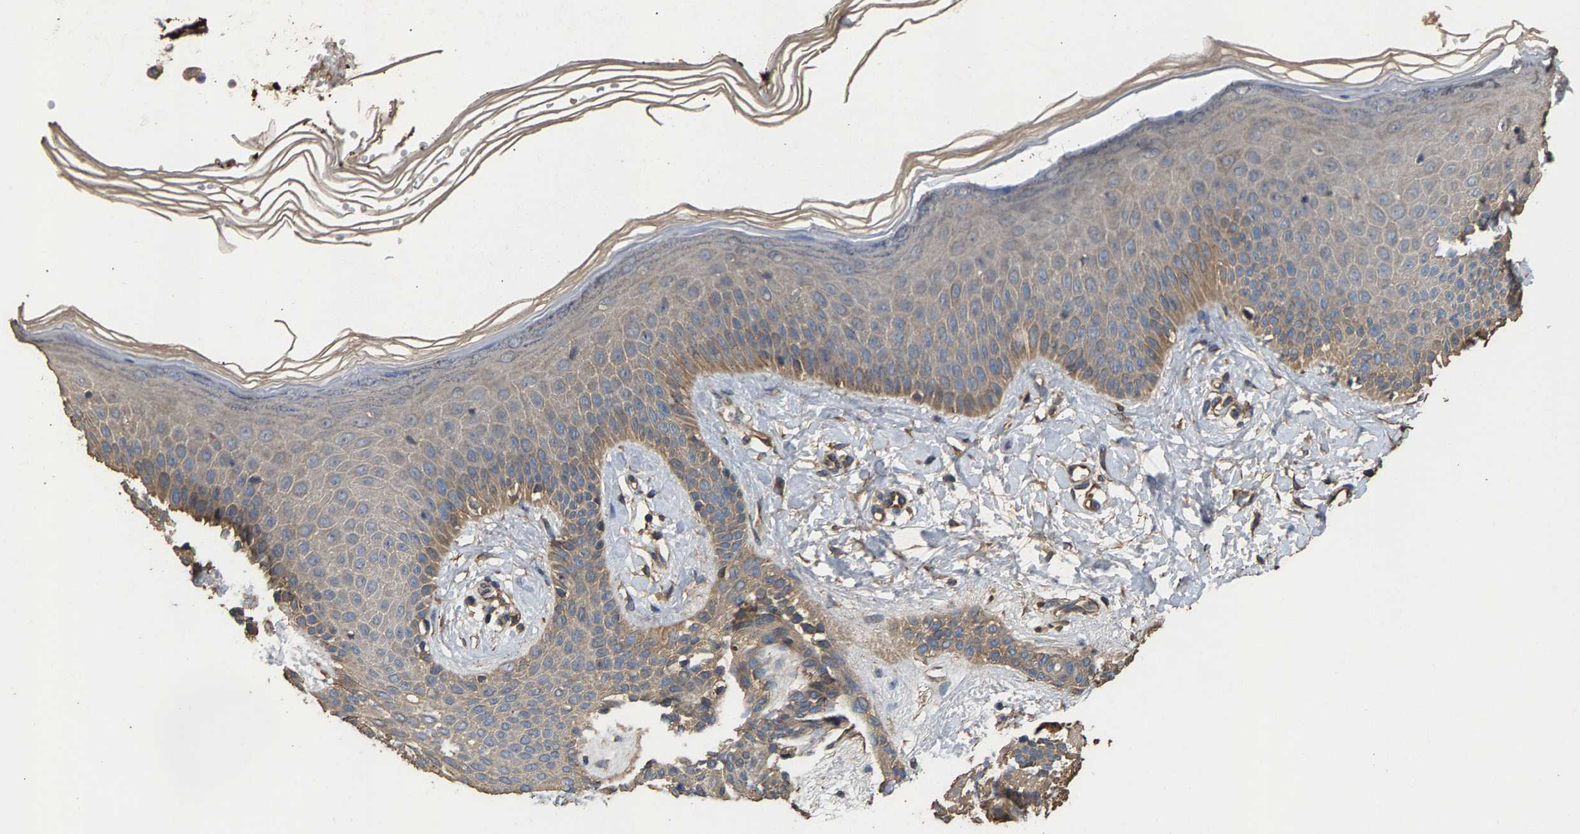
{"staining": {"intensity": "moderate", "quantity": ">75%", "location": "cytoplasmic/membranous"}, "tissue": "skin", "cell_type": "Fibroblasts", "image_type": "normal", "snomed": [{"axis": "morphology", "description": "Normal tissue, NOS"}, {"axis": "topography", "description": "Skin"}, {"axis": "topography", "description": "Peripheral nerve tissue"}], "caption": "Immunohistochemistry micrograph of unremarkable skin: skin stained using immunohistochemistry demonstrates medium levels of moderate protein expression localized specifically in the cytoplasmic/membranous of fibroblasts, appearing as a cytoplasmic/membranous brown color.", "gene": "HTRA3", "patient": {"sex": "male", "age": 24}}